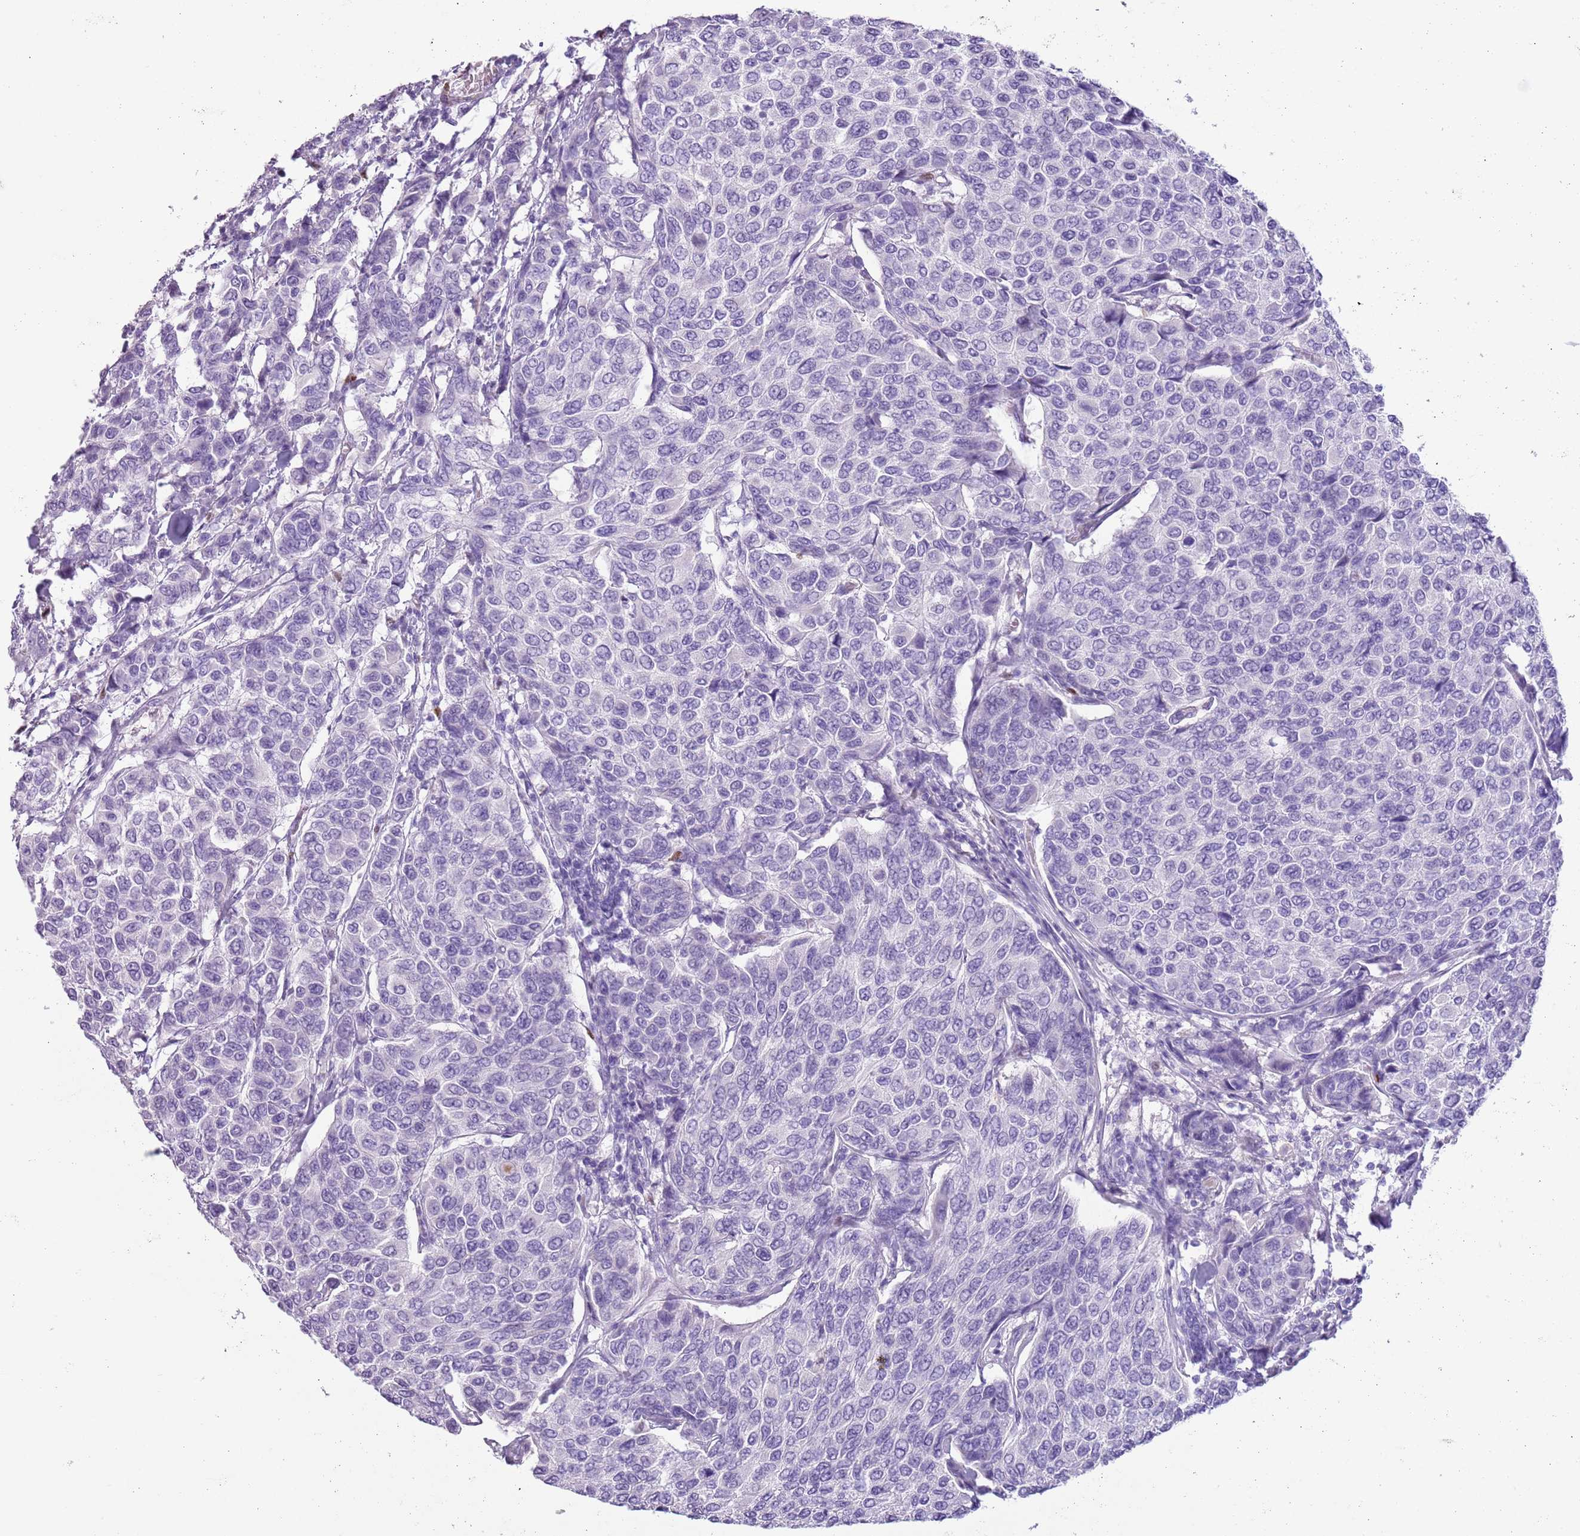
{"staining": {"intensity": "negative", "quantity": "none", "location": "none"}, "tissue": "breast cancer", "cell_type": "Tumor cells", "image_type": "cancer", "snomed": [{"axis": "morphology", "description": "Duct carcinoma"}, {"axis": "topography", "description": "Breast"}], "caption": "The image shows no significant positivity in tumor cells of breast cancer.", "gene": "SLC7A14", "patient": {"sex": "female", "age": 55}}